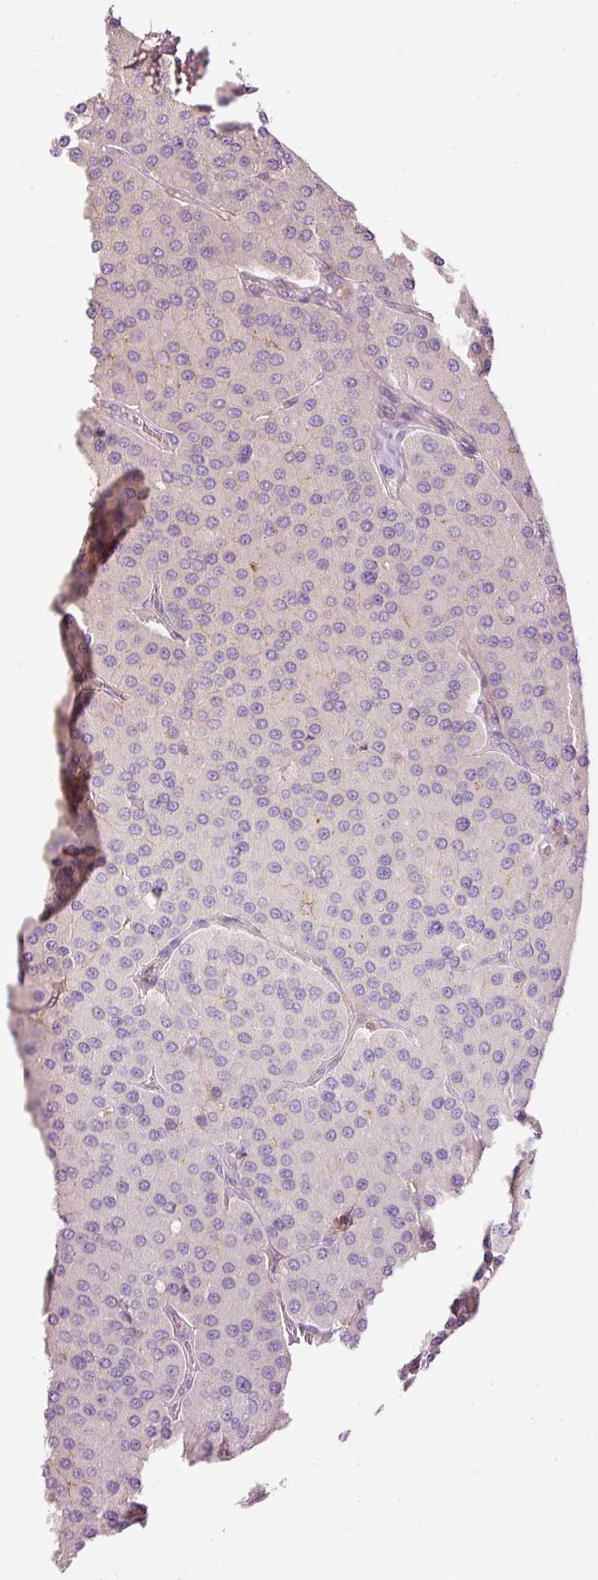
{"staining": {"intensity": "negative", "quantity": "none", "location": "none"}, "tissue": "parathyroid gland", "cell_type": "Glandular cells", "image_type": "normal", "snomed": [{"axis": "morphology", "description": "Normal tissue, NOS"}, {"axis": "morphology", "description": "Adenoma, NOS"}, {"axis": "topography", "description": "Parathyroid gland"}], "caption": "The histopathology image shows no staining of glandular cells in normal parathyroid gland. The staining was performed using DAB (3,3'-diaminobenzidine) to visualize the protein expression in brown, while the nuclei were stained in blue with hematoxylin (Magnification: 20x).", "gene": "SIPA1", "patient": {"sex": "female", "age": 86}}